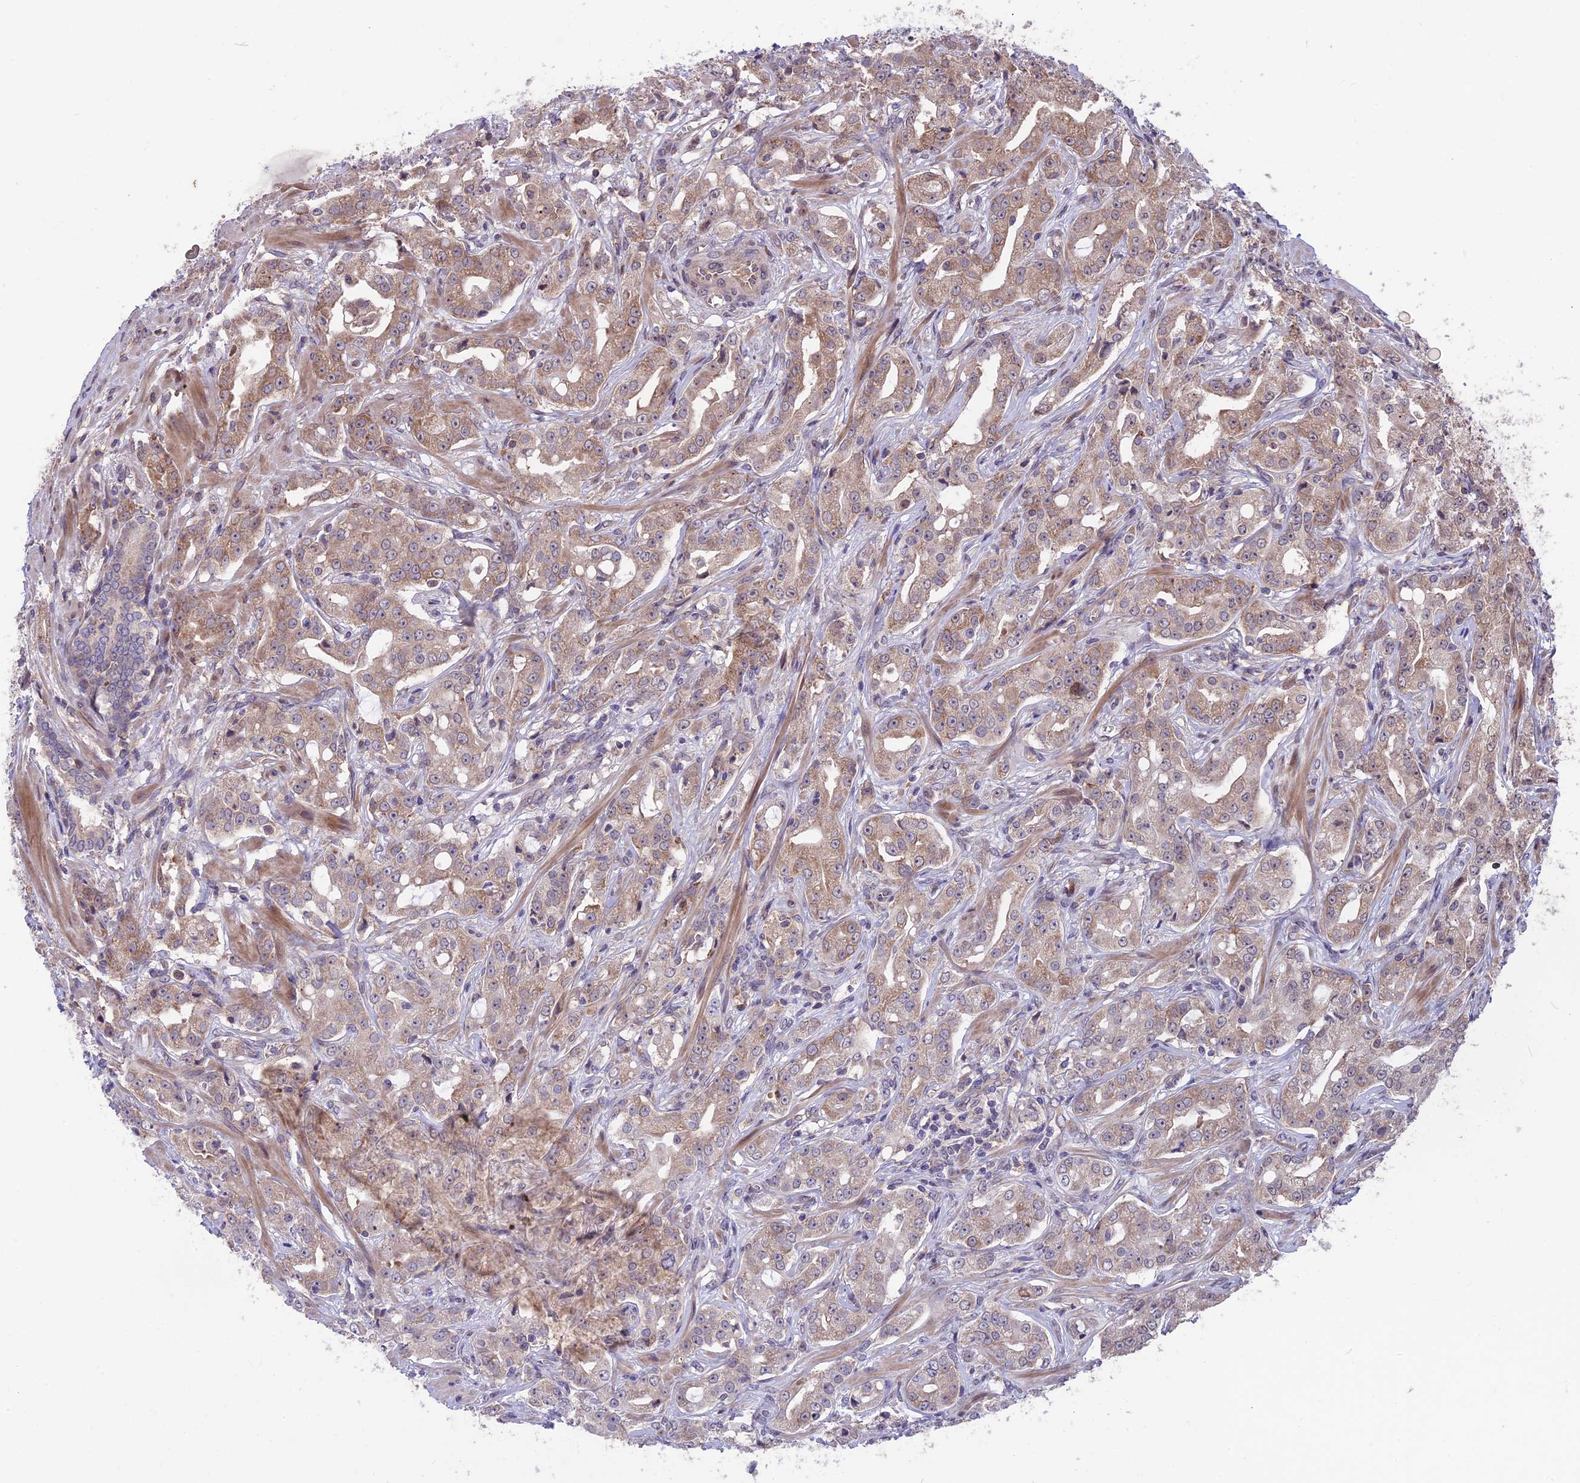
{"staining": {"intensity": "weak", "quantity": "25%-75%", "location": "cytoplasmic/membranous,nuclear"}, "tissue": "prostate cancer", "cell_type": "Tumor cells", "image_type": "cancer", "snomed": [{"axis": "morphology", "description": "Adenocarcinoma, High grade"}, {"axis": "topography", "description": "Prostate"}], "caption": "Immunohistochemical staining of high-grade adenocarcinoma (prostate) displays low levels of weak cytoplasmic/membranous and nuclear protein staining in approximately 25%-75% of tumor cells. The staining is performed using DAB (3,3'-diaminobenzidine) brown chromogen to label protein expression. The nuclei are counter-stained blue using hematoxylin.", "gene": "ZNF598", "patient": {"sex": "male", "age": 63}}